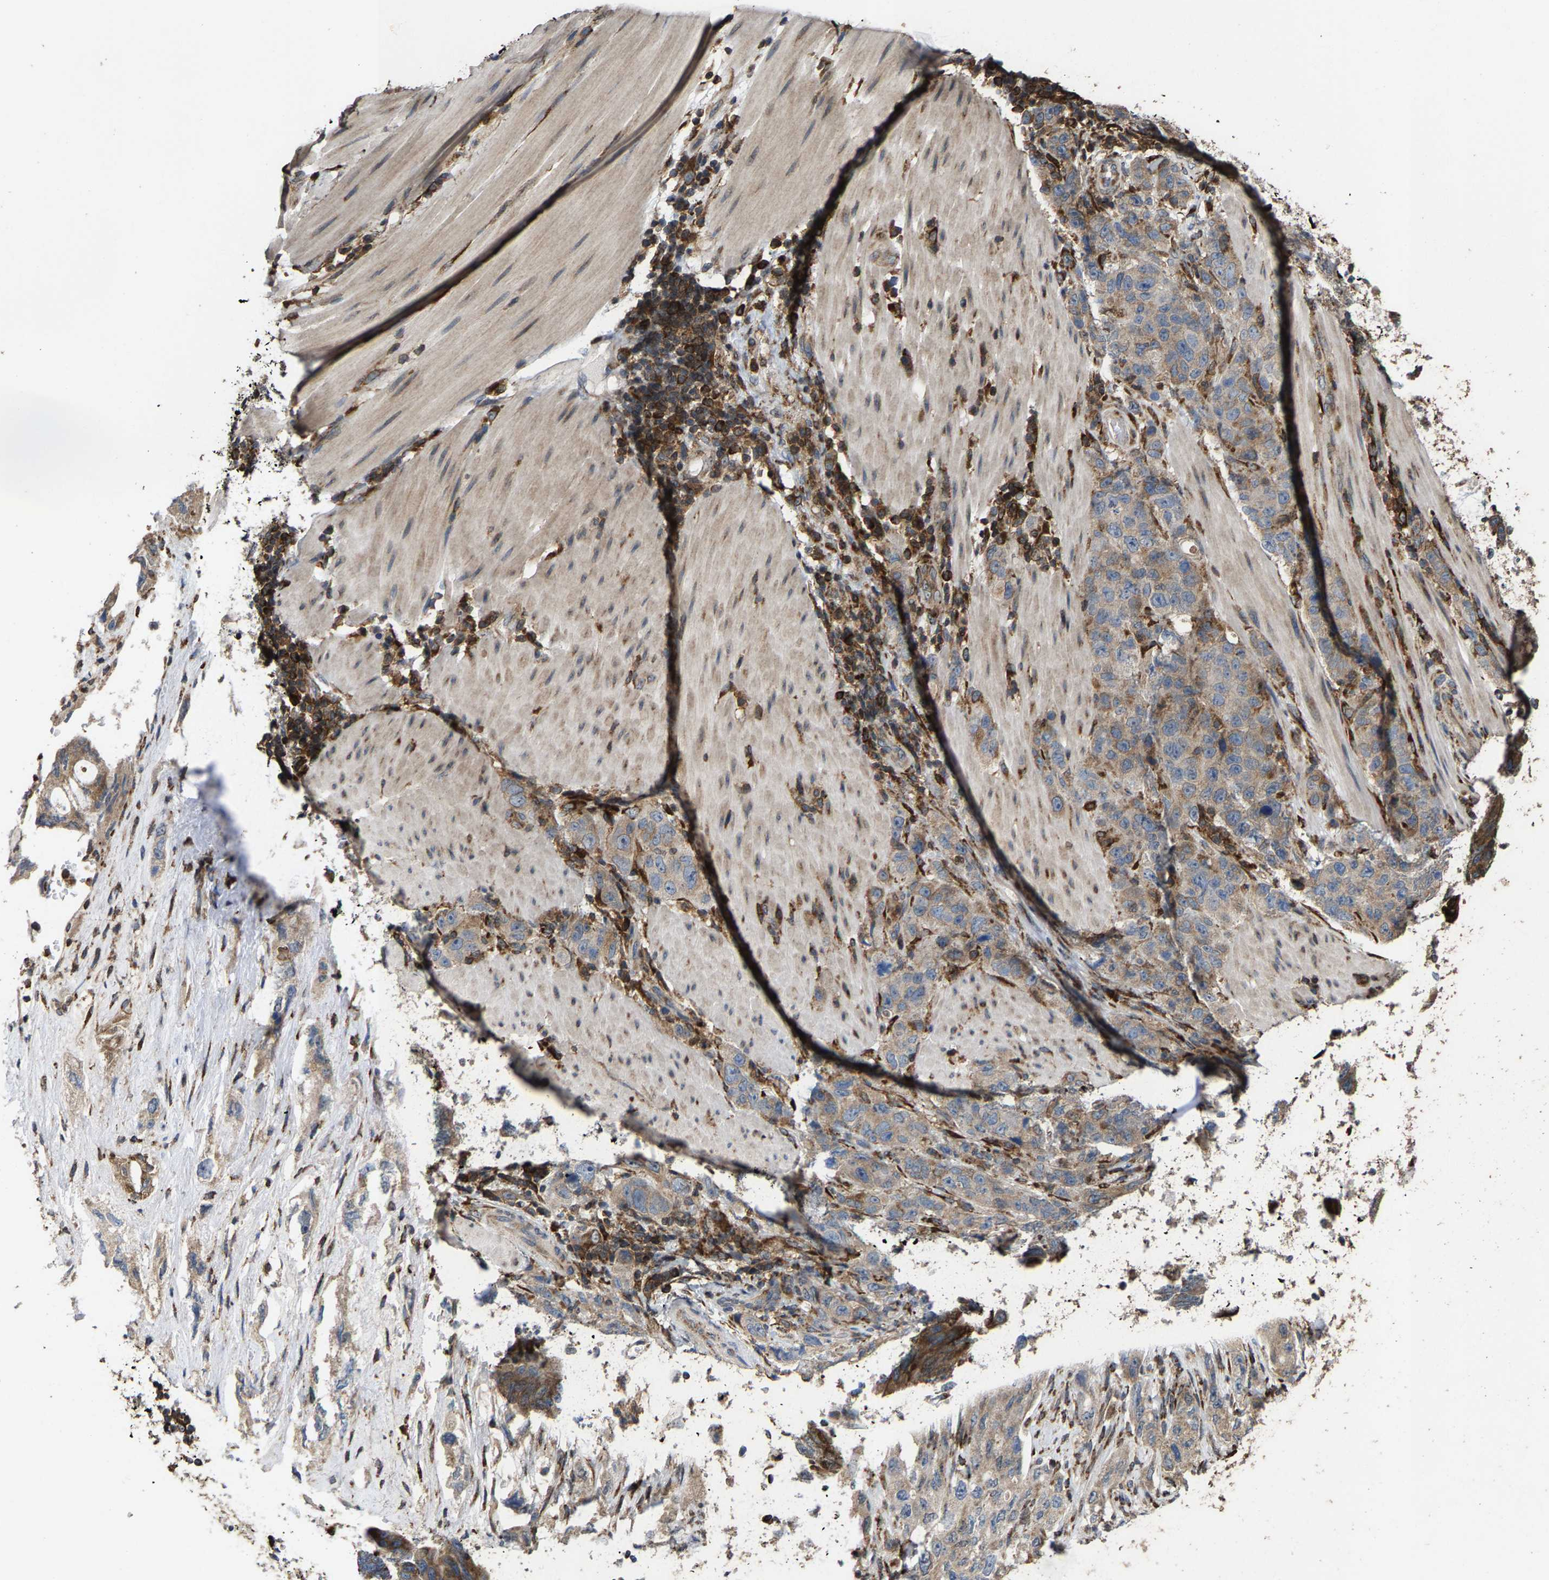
{"staining": {"intensity": "weak", "quantity": ">75%", "location": "cytoplasmic/membranous"}, "tissue": "pancreatic cancer", "cell_type": "Tumor cells", "image_type": "cancer", "snomed": [{"axis": "morphology", "description": "Adenocarcinoma, NOS"}, {"axis": "topography", "description": "Pancreas"}], "caption": "Protein expression analysis of human pancreatic adenocarcinoma reveals weak cytoplasmic/membranous expression in approximately >75% of tumor cells.", "gene": "FGD3", "patient": {"sex": "female", "age": 73}}